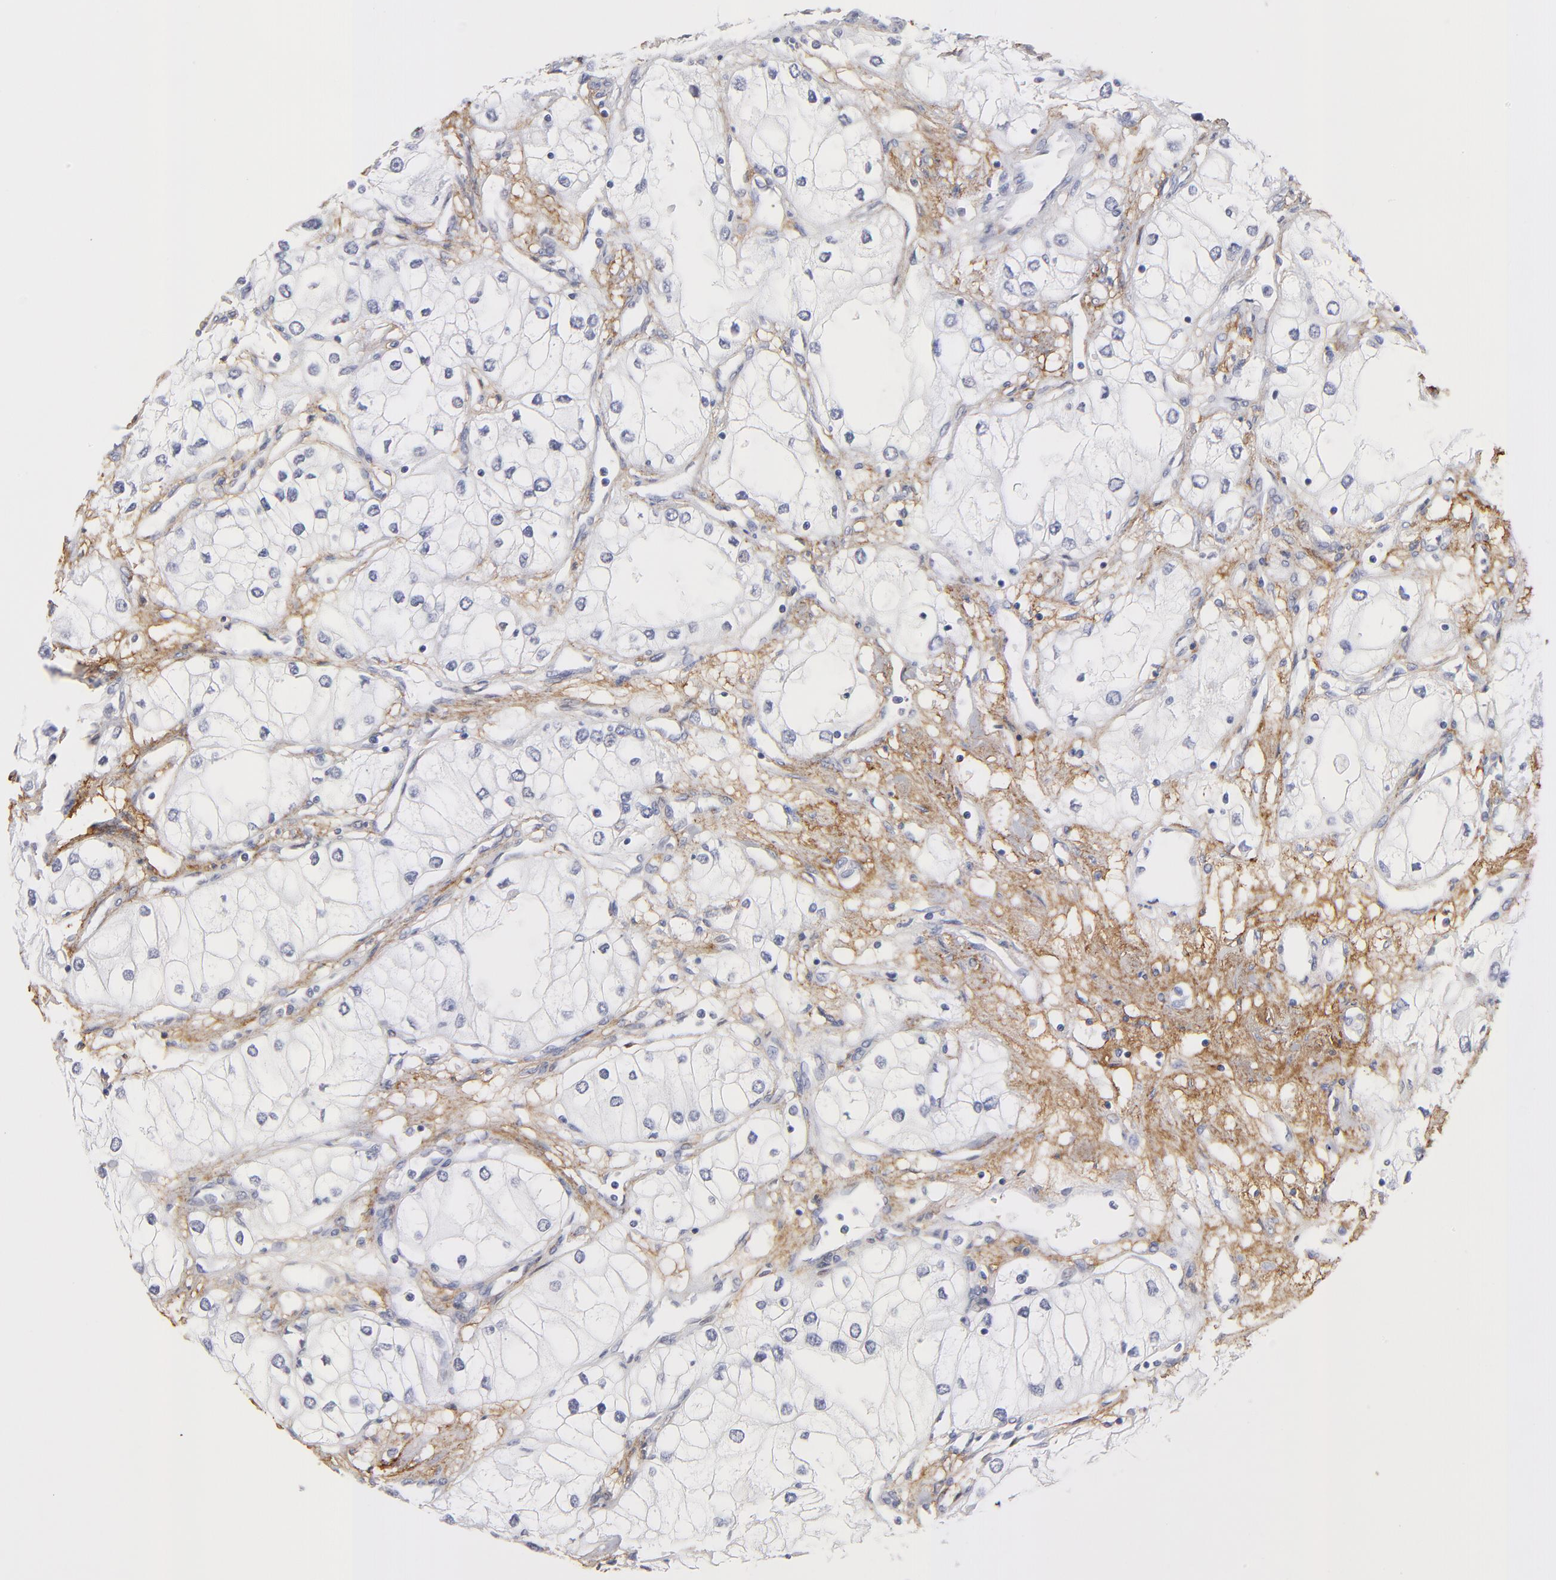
{"staining": {"intensity": "negative", "quantity": "none", "location": "none"}, "tissue": "renal cancer", "cell_type": "Tumor cells", "image_type": "cancer", "snomed": [{"axis": "morphology", "description": "Adenocarcinoma, NOS"}, {"axis": "topography", "description": "Kidney"}], "caption": "This is a histopathology image of IHC staining of renal cancer (adenocarcinoma), which shows no staining in tumor cells.", "gene": "EMILIN1", "patient": {"sex": "male", "age": 57}}